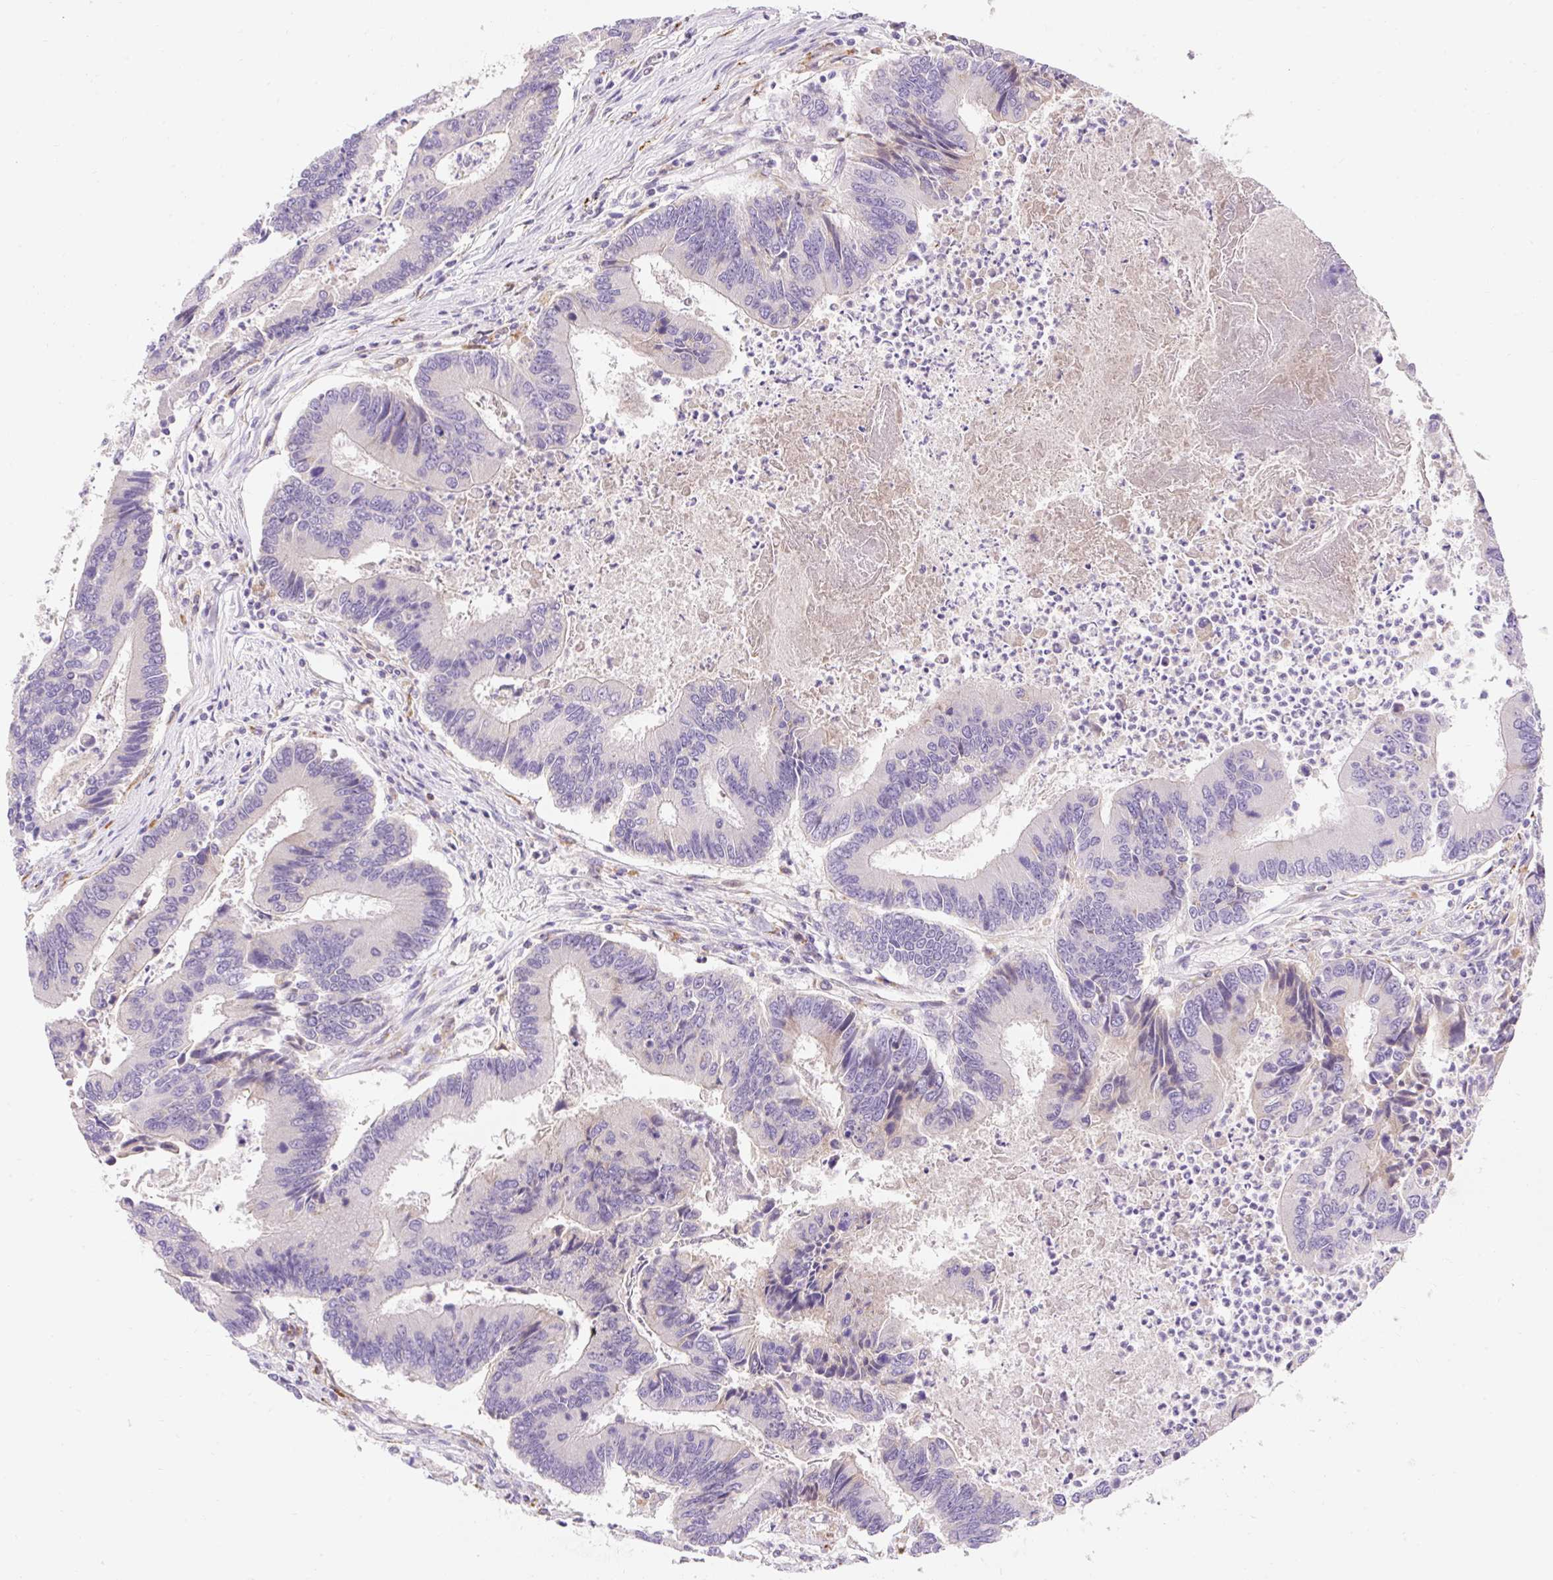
{"staining": {"intensity": "weak", "quantity": "<25%", "location": "cytoplasmic/membranous"}, "tissue": "colorectal cancer", "cell_type": "Tumor cells", "image_type": "cancer", "snomed": [{"axis": "morphology", "description": "Adenocarcinoma, NOS"}, {"axis": "topography", "description": "Colon"}], "caption": "Immunohistochemical staining of adenocarcinoma (colorectal) exhibits no significant staining in tumor cells.", "gene": "TMEM150C", "patient": {"sex": "female", "age": 67}}